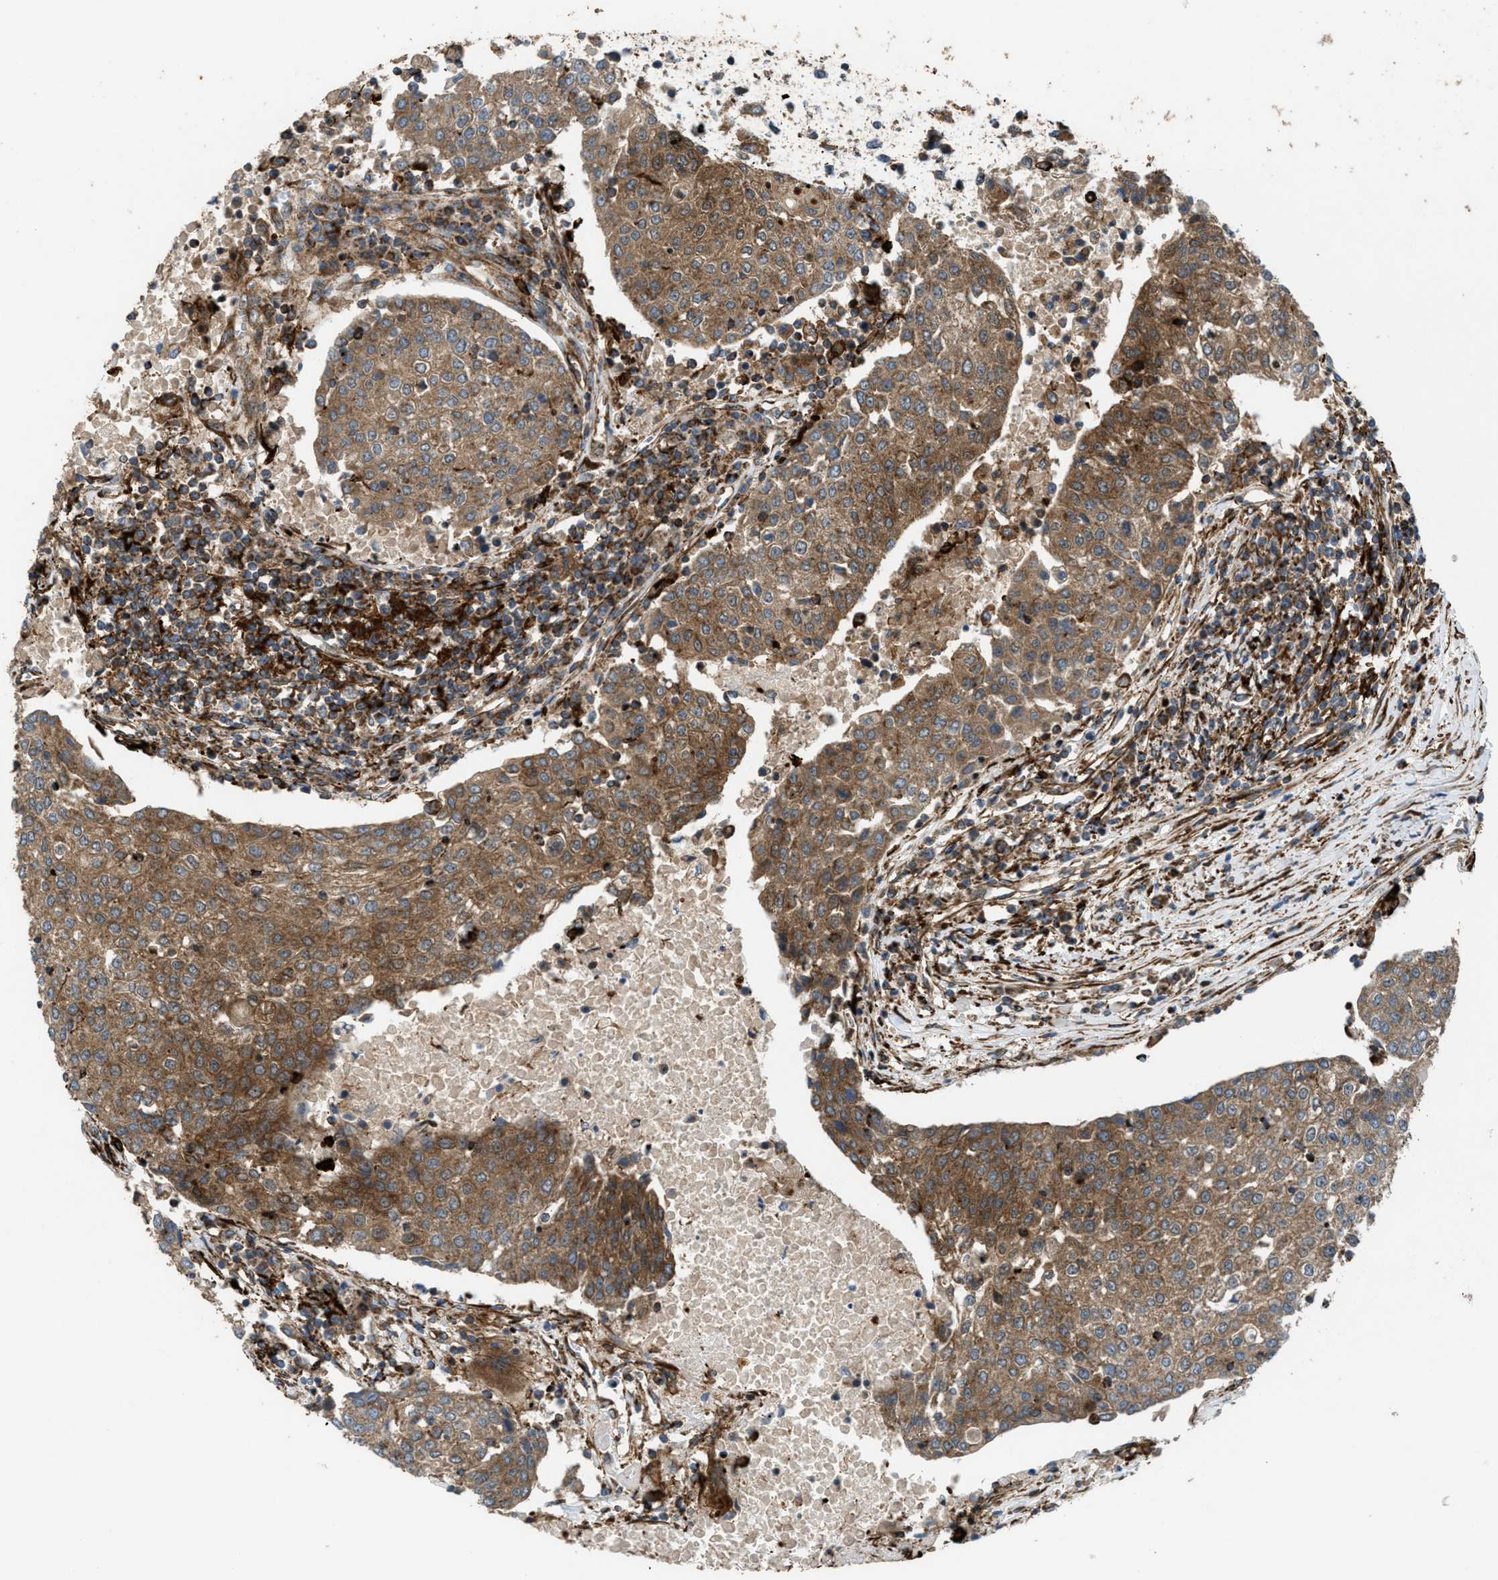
{"staining": {"intensity": "moderate", "quantity": ">75%", "location": "cytoplasmic/membranous"}, "tissue": "urothelial cancer", "cell_type": "Tumor cells", "image_type": "cancer", "snomed": [{"axis": "morphology", "description": "Urothelial carcinoma, High grade"}, {"axis": "topography", "description": "Urinary bladder"}], "caption": "Urothelial cancer stained with immunohistochemistry exhibits moderate cytoplasmic/membranous positivity in approximately >75% of tumor cells.", "gene": "EGLN1", "patient": {"sex": "female", "age": 85}}